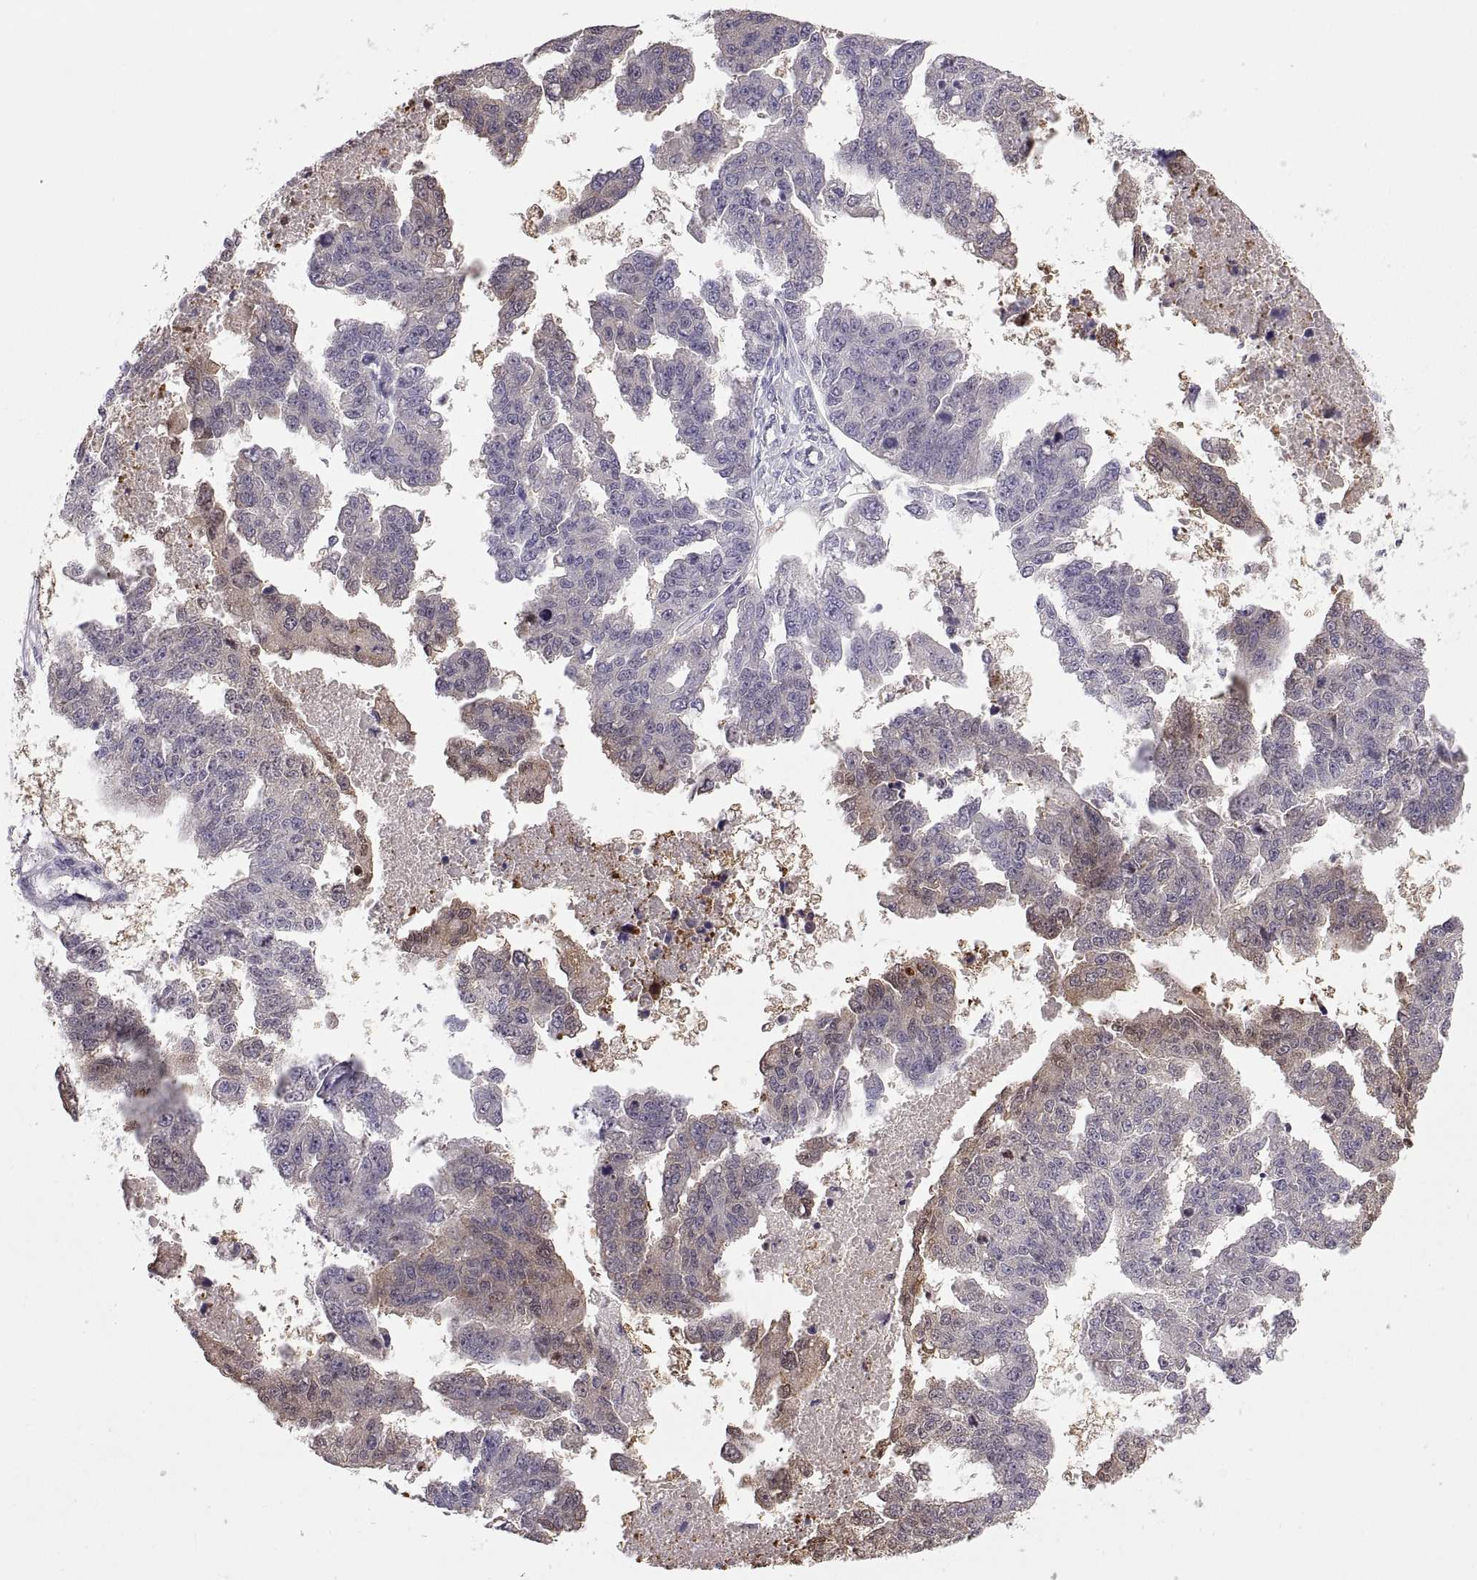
{"staining": {"intensity": "weak", "quantity": "<25%", "location": "cytoplasmic/membranous"}, "tissue": "ovarian cancer", "cell_type": "Tumor cells", "image_type": "cancer", "snomed": [{"axis": "morphology", "description": "Cystadenocarcinoma, serous, NOS"}, {"axis": "topography", "description": "Ovary"}], "caption": "IHC of ovarian cancer (serous cystadenocarcinoma) shows no positivity in tumor cells.", "gene": "FGF9", "patient": {"sex": "female", "age": 58}}